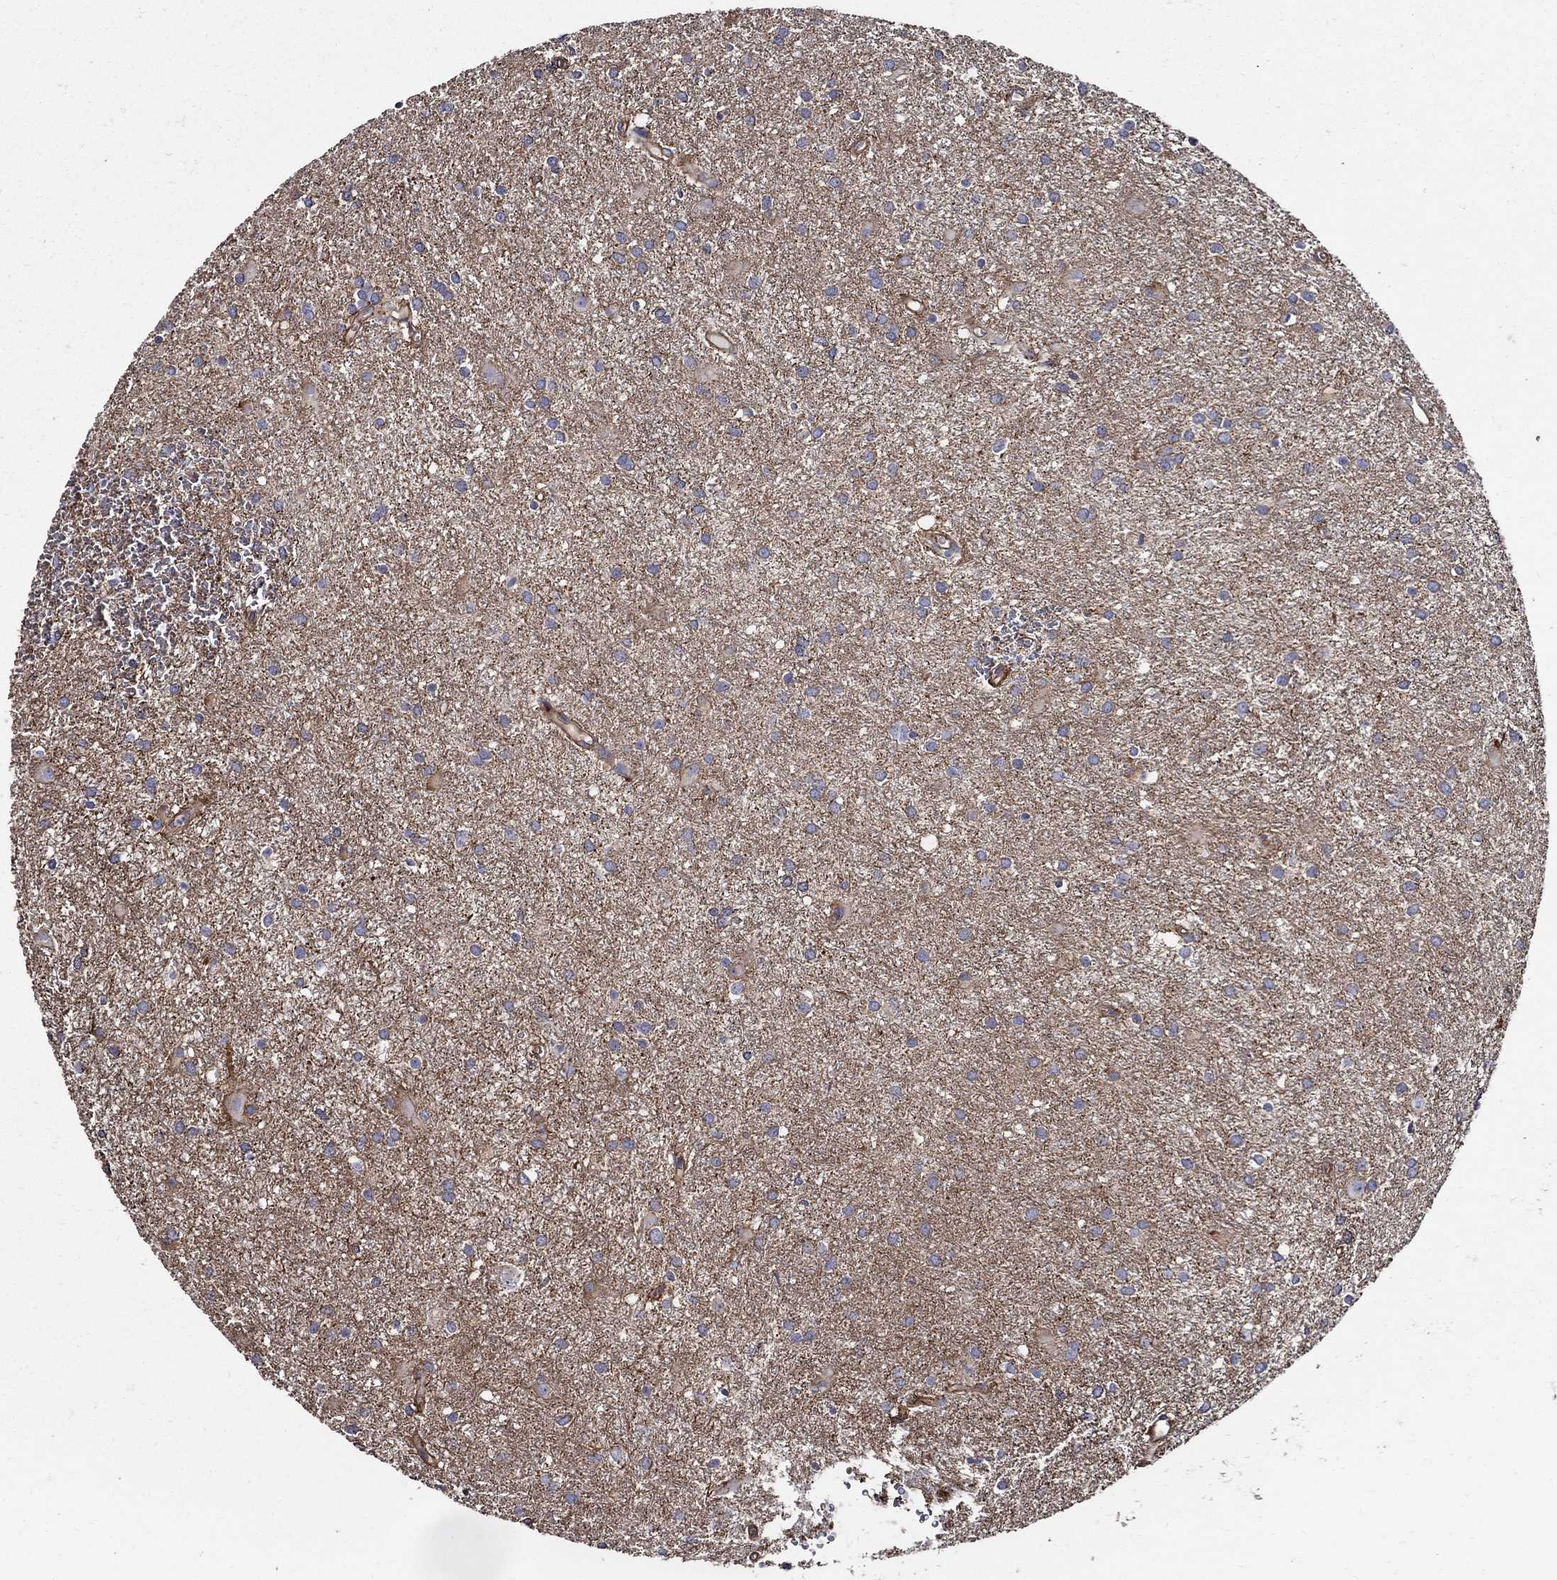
{"staining": {"intensity": "negative", "quantity": "none", "location": "none"}, "tissue": "glioma", "cell_type": "Tumor cells", "image_type": "cancer", "snomed": [{"axis": "morphology", "description": "Glioma, malignant, Low grade"}, {"axis": "topography", "description": "Brain"}], "caption": "Photomicrograph shows no significant protein expression in tumor cells of malignant low-grade glioma.", "gene": "APBB3", "patient": {"sex": "male", "age": 58}}